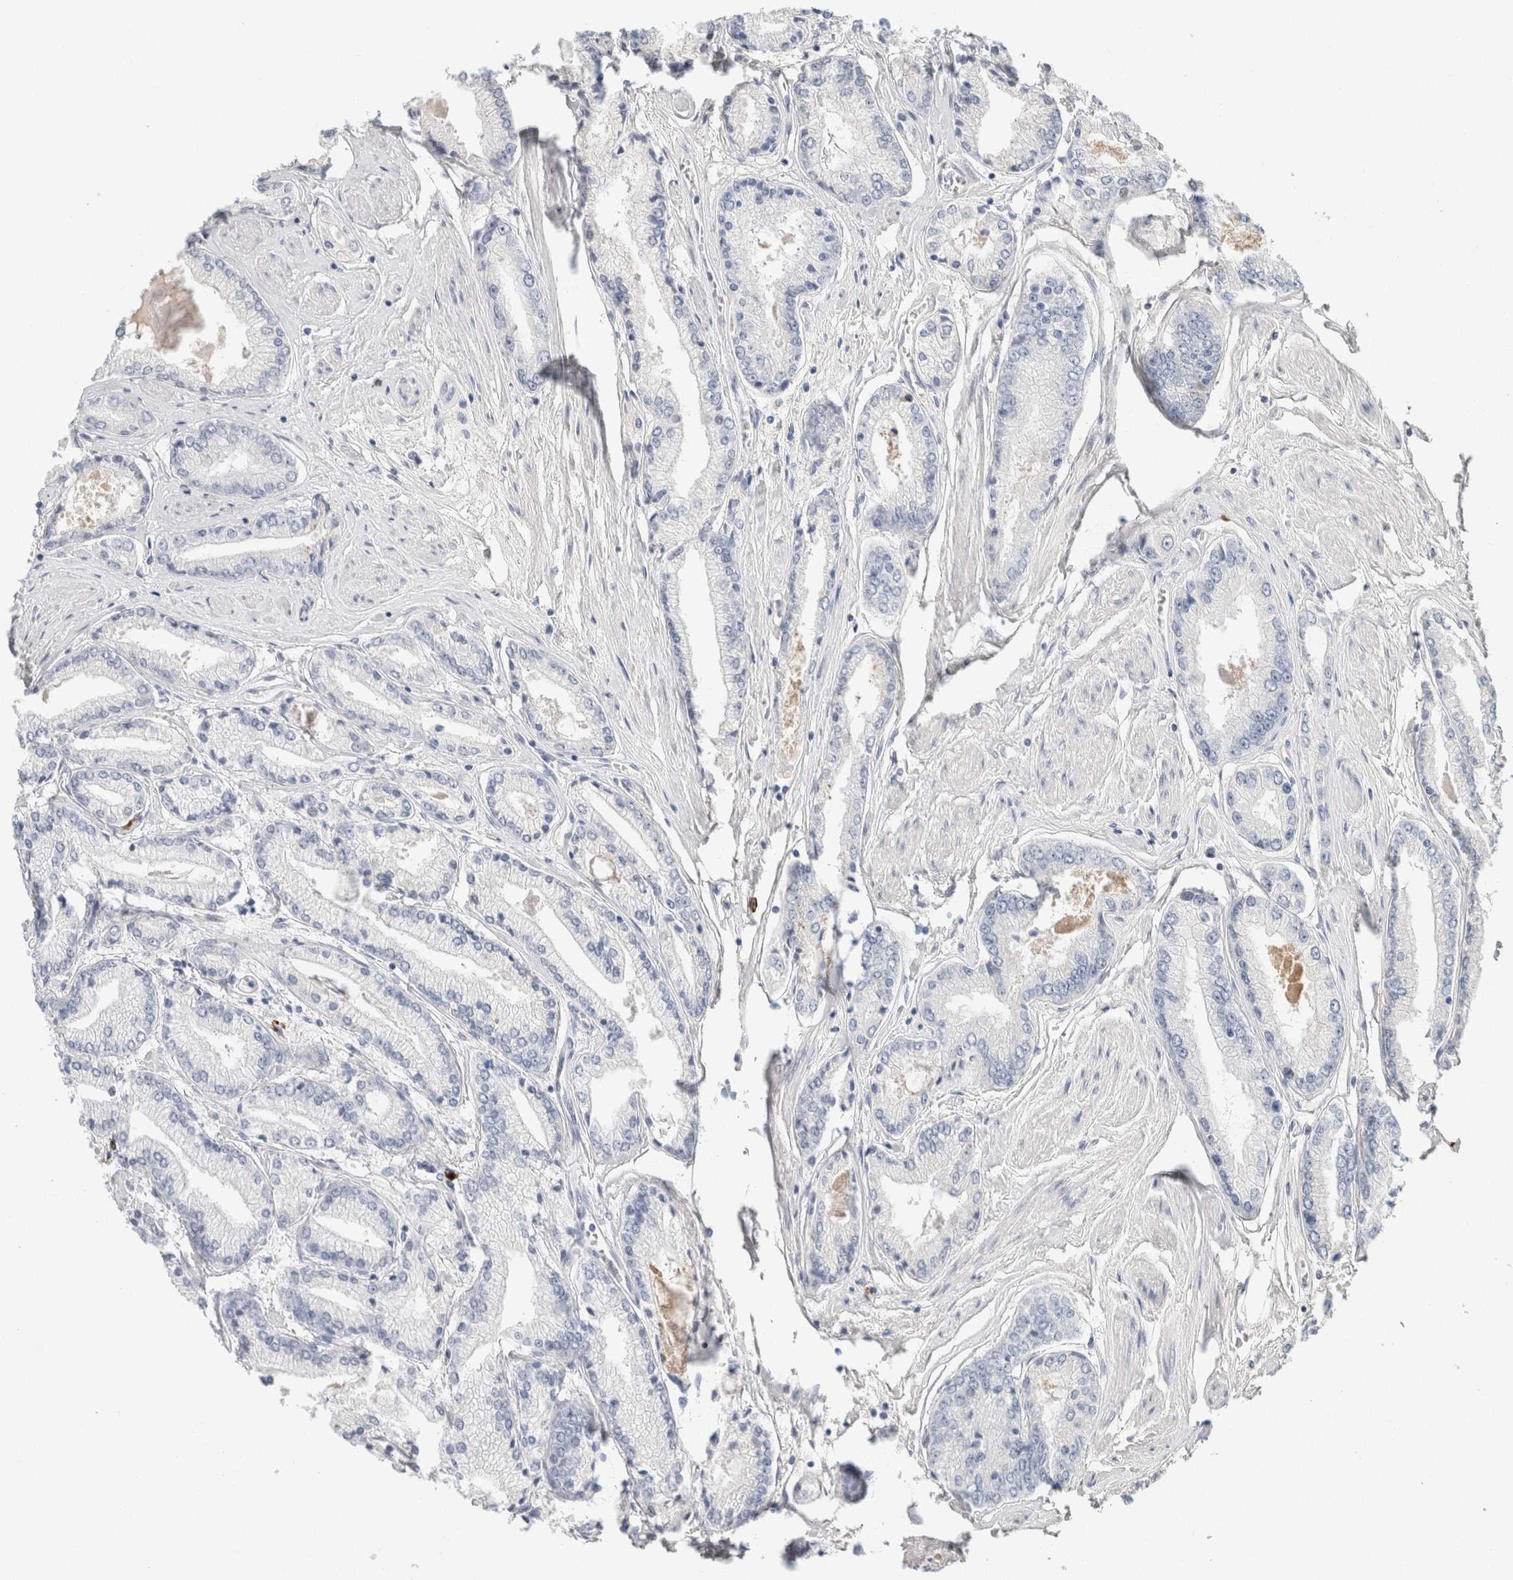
{"staining": {"intensity": "negative", "quantity": "none", "location": "none"}, "tissue": "prostate cancer", "cell_type": "Tumor cells", "image_type": "cancer", "snomed": [{"axis": "morphology", "description": "Adenocarcinoma, High grade"}, {"axis": "topography", "description": "Prostate"}], "caption": "High power microscopy image of an IHC histopathology image of prostate cancer, revealing no significant staining in tumor cells. (DAB (3,3'-diaminobenzidine) immunohistochemistry, high magnification).", "gene": "IL6", "patient": {"sex": "male", "age": 59}}